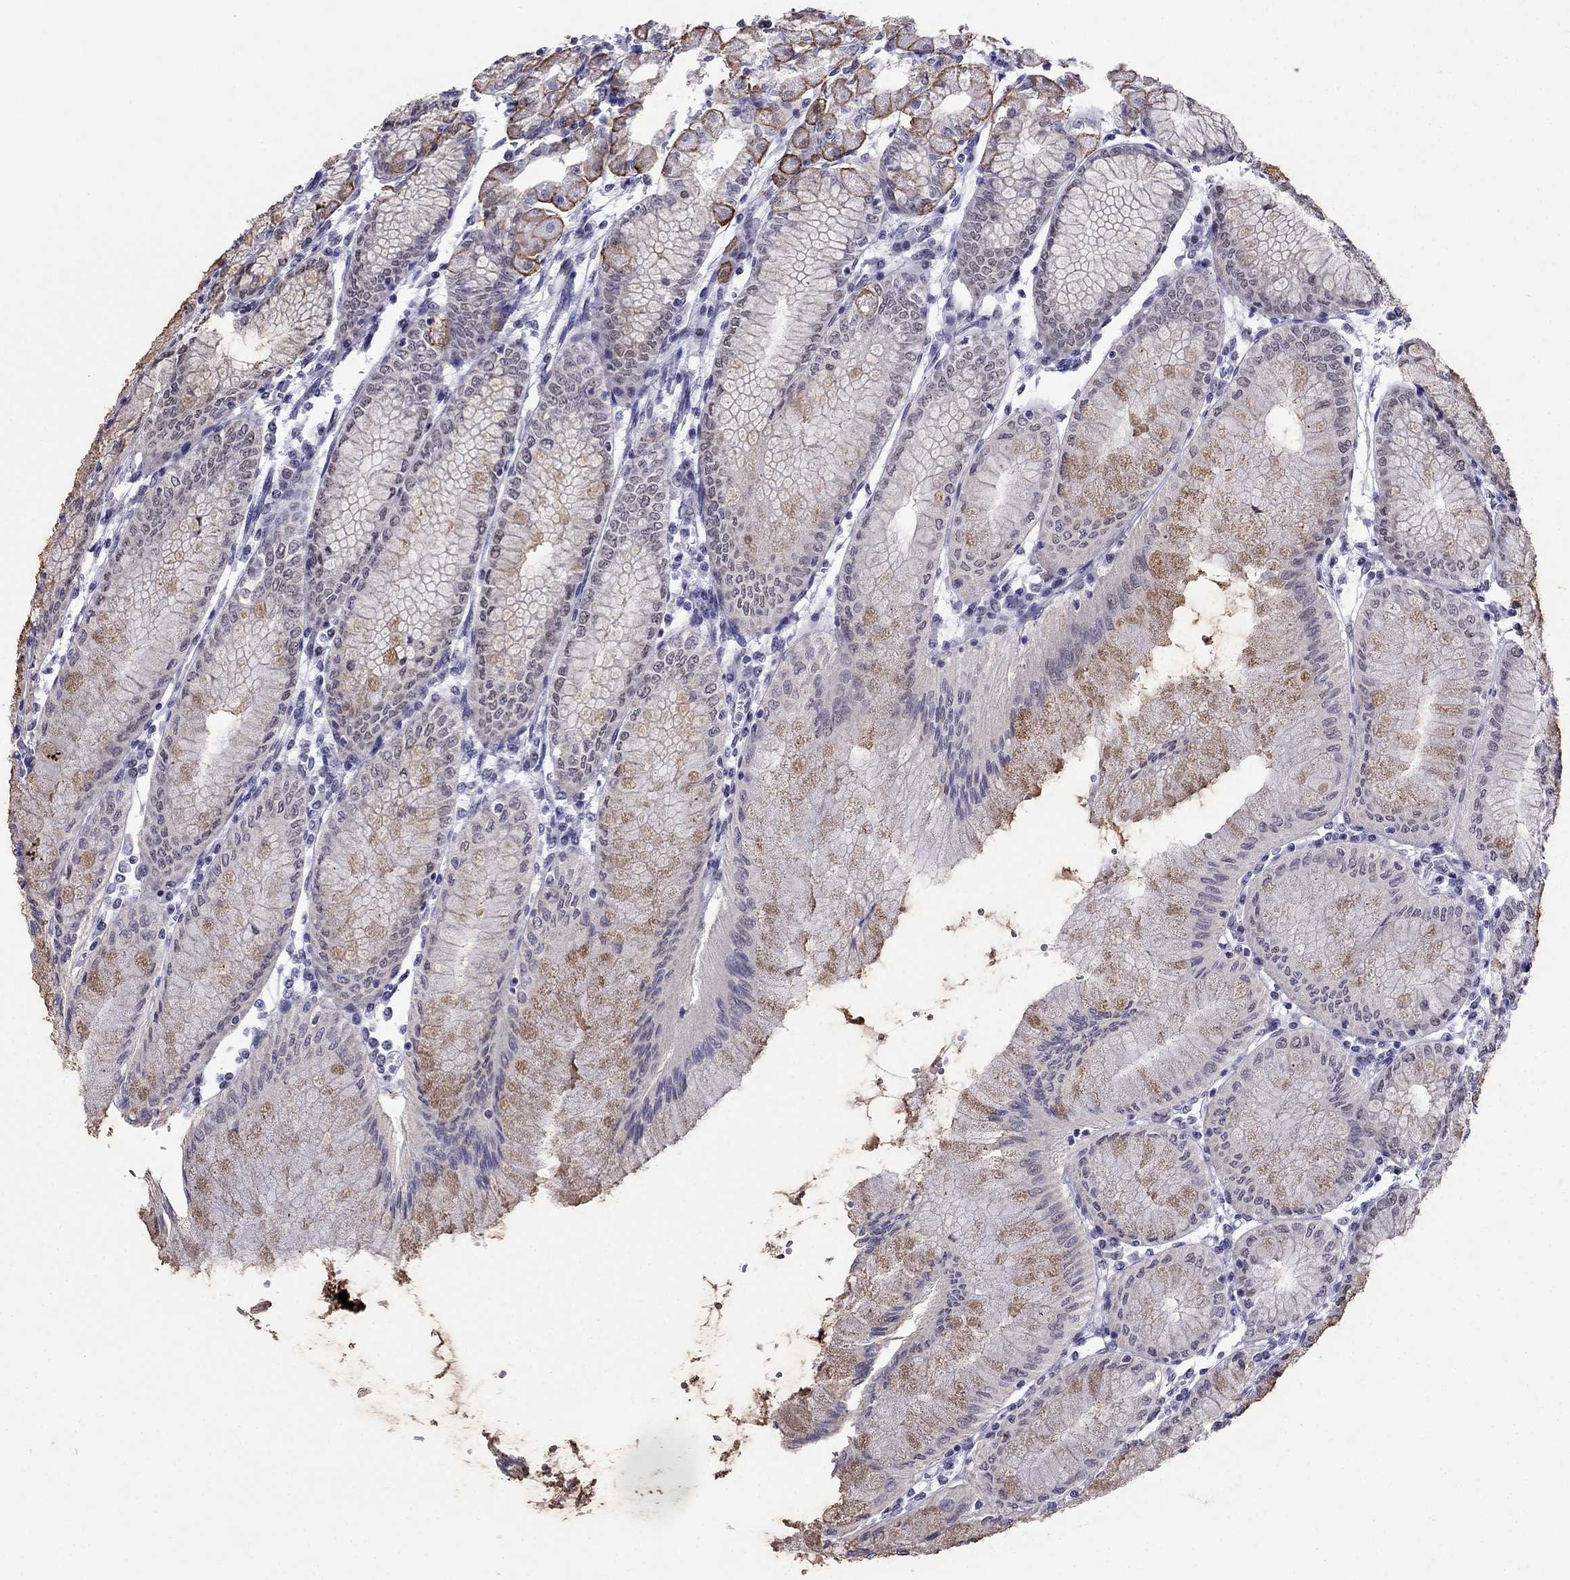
{"staining": {"intensity": "strong", "quantity": "<25%", "location": "cytoplasmic/membranous"}, "tissue": "stomach", "cell_type": "Glandular cells", "image_type": "normal", "snomed": [{"axis": "morphology", "description": "Normal tissue, NOS"}, {"axis": "topography", "description": "Skeletal muscle"}, {"axis": "topography", "description": "Stomach"}], "caption": "Benign stomach demonstrates strong cytoplasmic/membranous positivity in about <25% of glandular cells, visualized by immunohistochemistry. (DAB (3,3'-diaminobenzidine) = brown stain, brightfield microscopy at high magnification).", "gene": "PPM1G", "patient": {"sex": "female", "age": 57}}